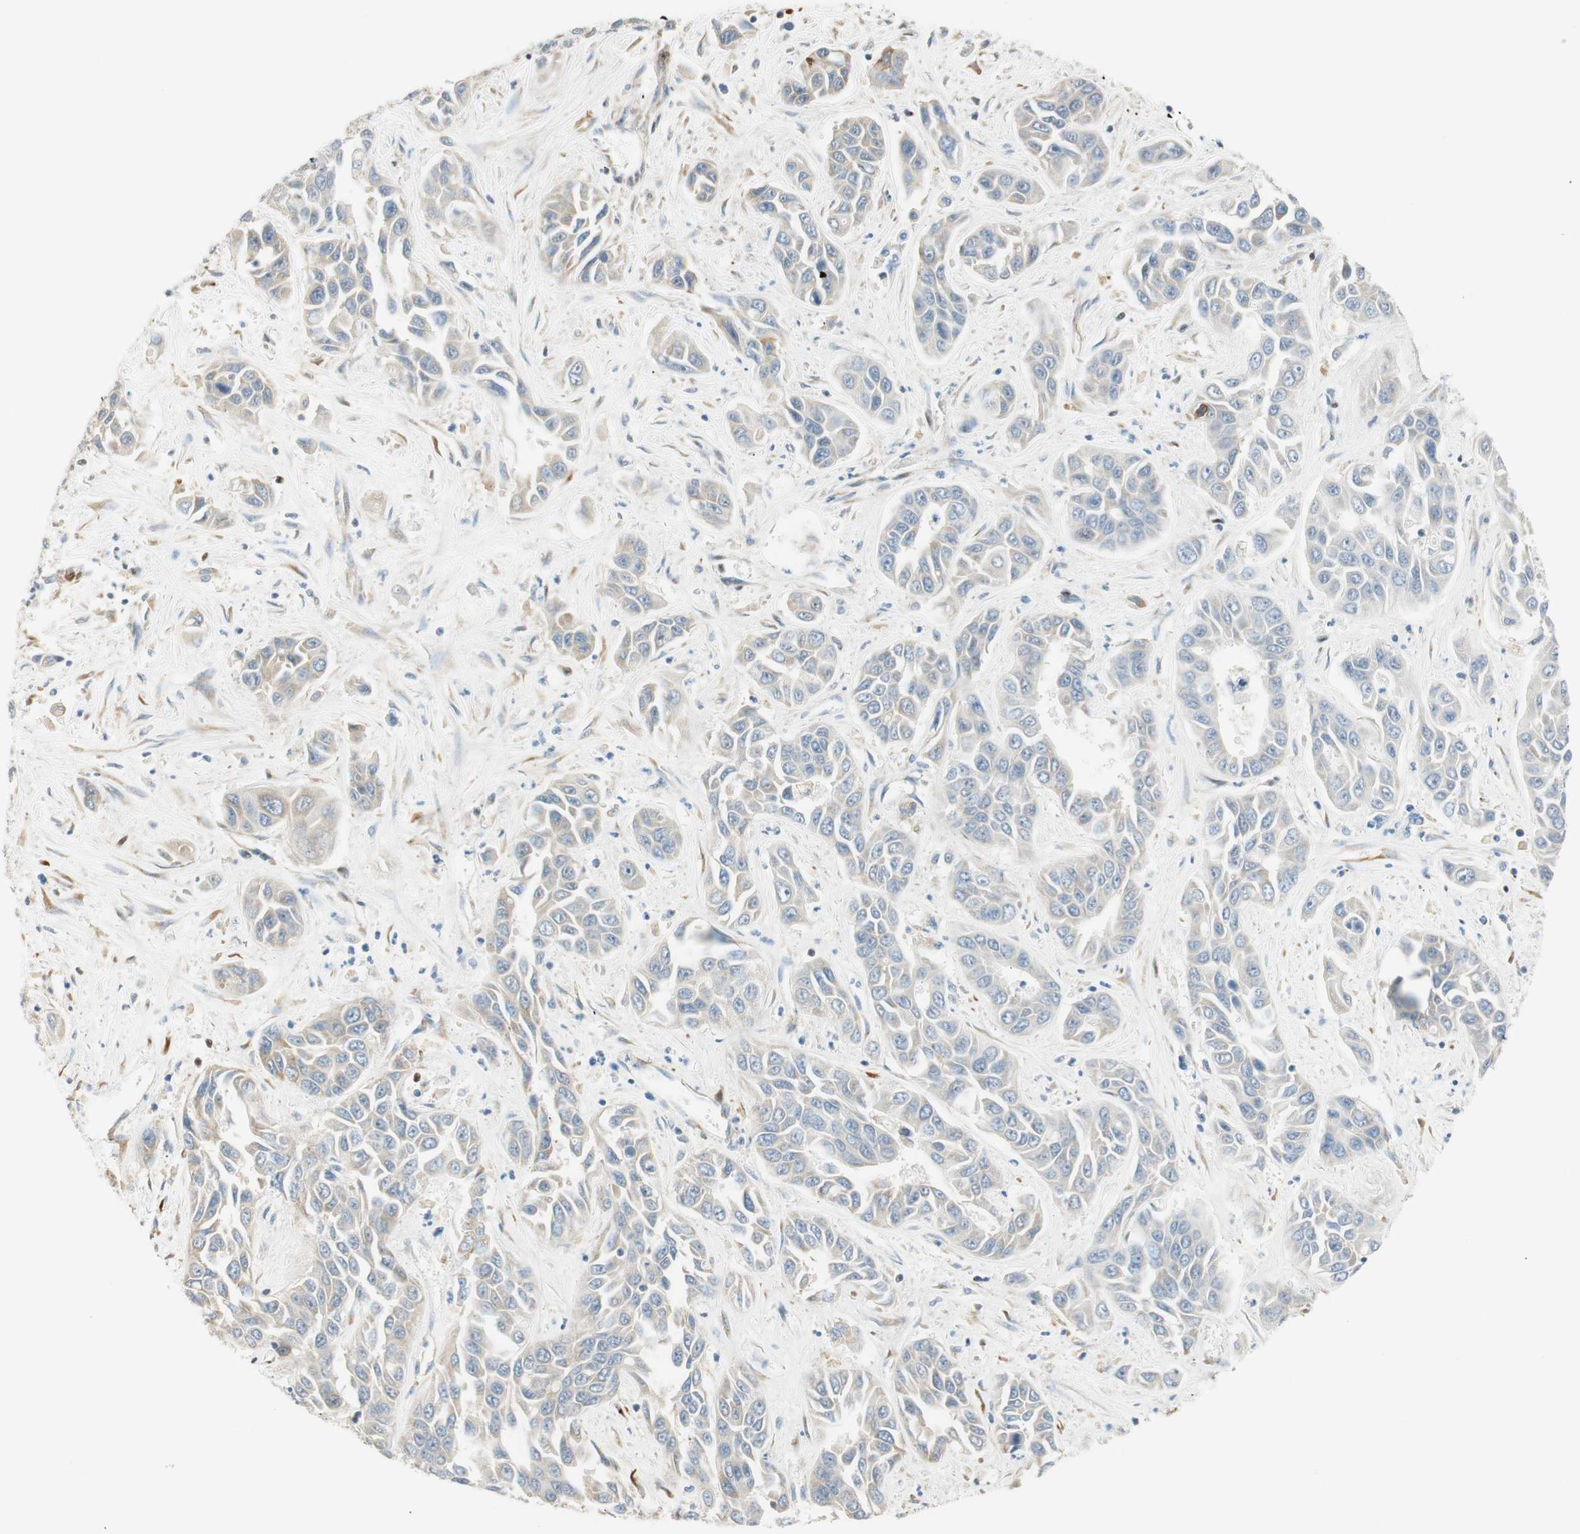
{"staining": {"intensity": "moderate", "quantity": "<25%", "location": "cytoplasmic/membranous"}, "tissue": "liver cancer", "cell_type": "Tumor cells", "image_type": "cancer", "snomed": [{"axis": "morphology", "description": "Cholangiocarcinoma"}, {"axis": "topography", "description": "Liver"}], "caption": "Protein expression analysis of human liver cancer (cholangiocarcinoma) reveals moderate cytoplasmic/membranous expression in about <25% of tumor cells. The staining is performed using DAB brown chromogen to label protein expression. The nuclei are counter-stained blue using hematoxylin.", "gene": "MSX2", "patient": {"sex": "female", "age": 52}}